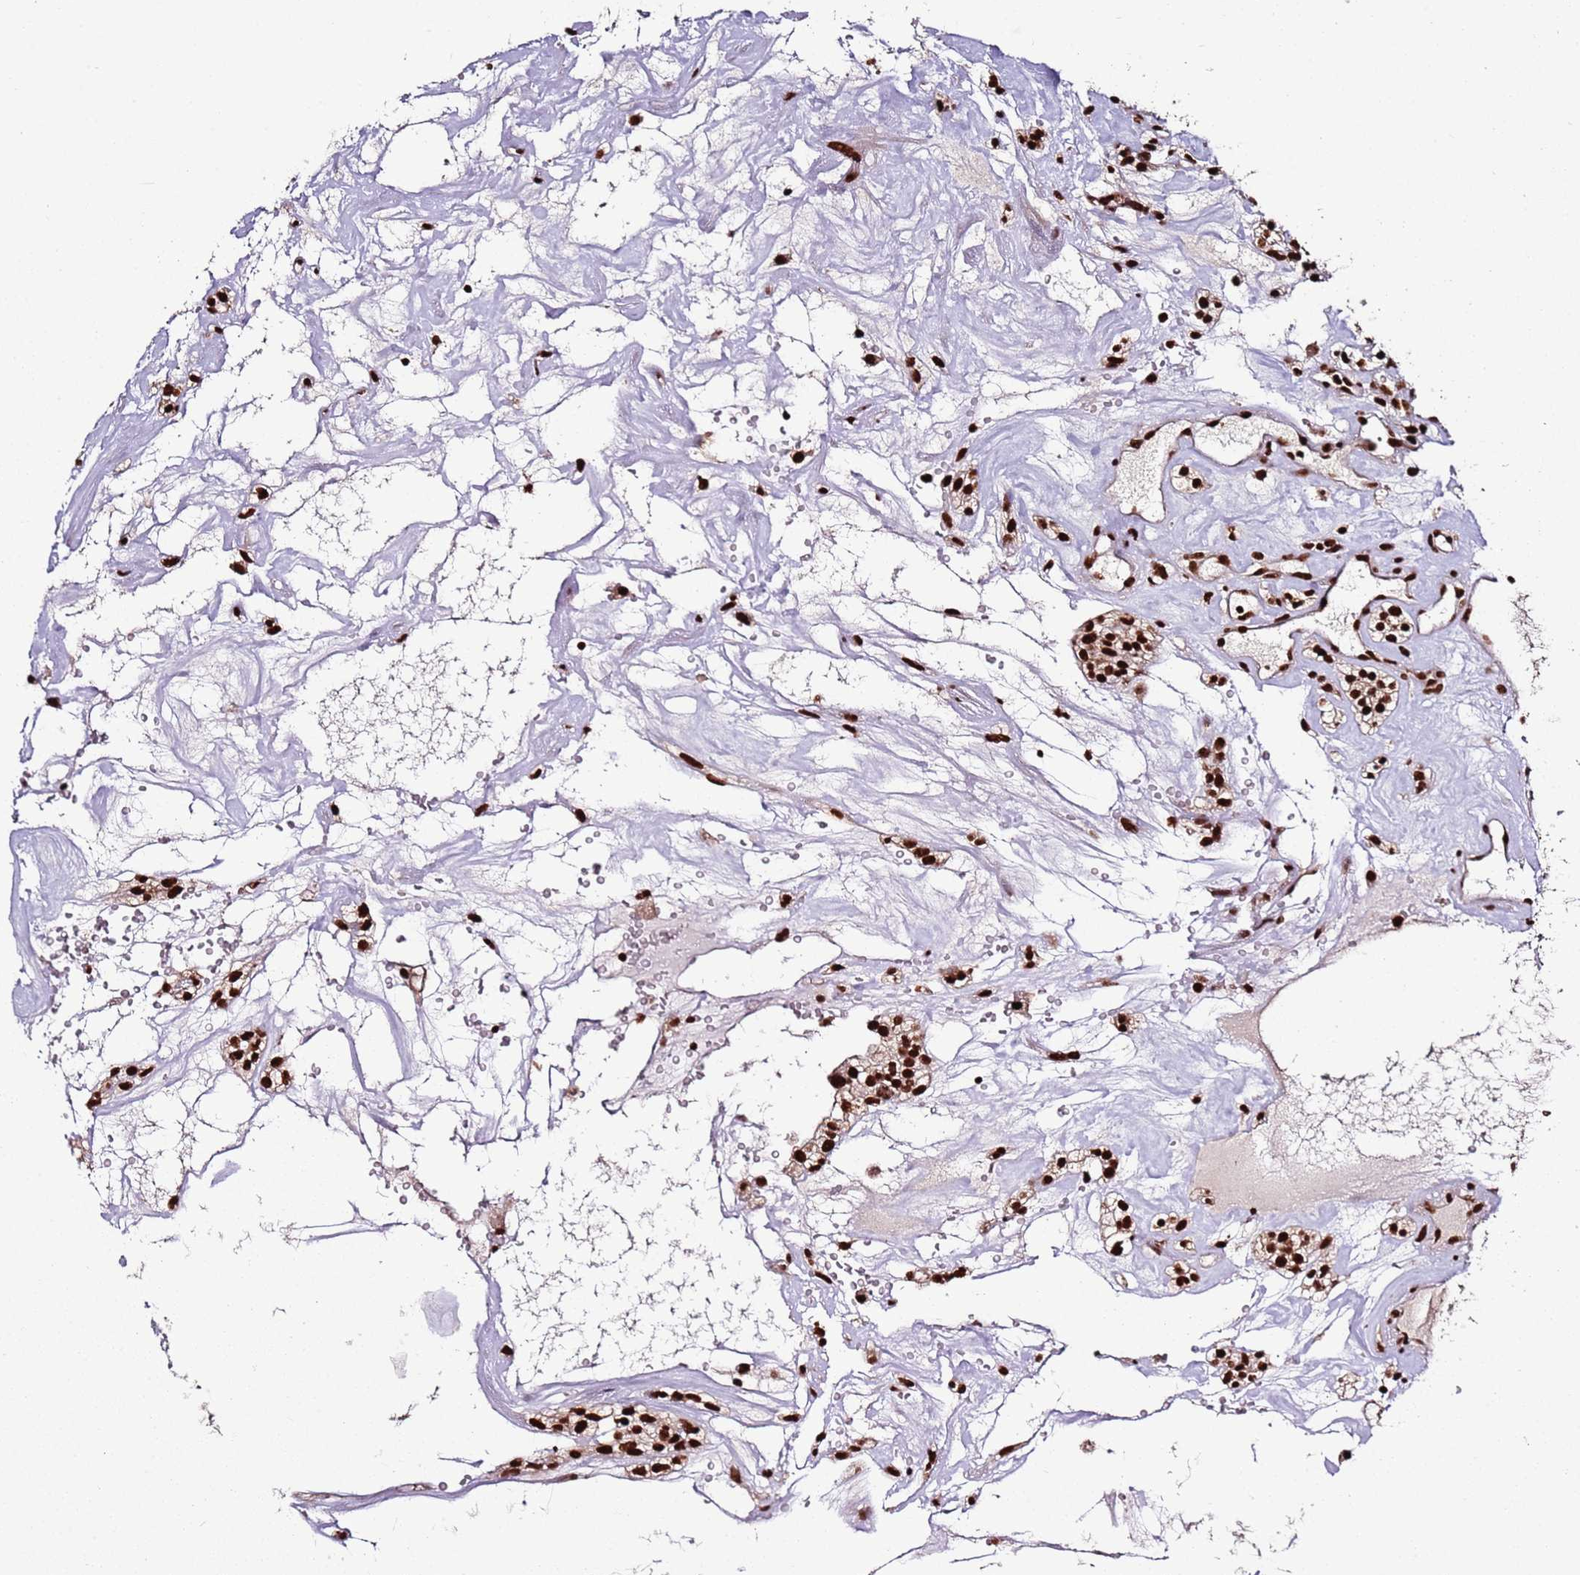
{"staining": {"intensity": "strong", "quantity": ">75%", "location": "nuclear"}, "tissue": "renal cancer", "cell_type": "Tumor cells", "image_type": "cancer", "snomed": [{"axis": "morphology", "description": "Adenocarcinoma, NOS"}, {"axis": "topography", "description": "Kidney"}], "caption": "This is a histology image of immunohistochemistry staining of renal adenocarcinoma, which shows strong staining in the nuclear of tumor cells.", "gene": "C6orf226", "patient": {"sex": "female", "age": 57}}